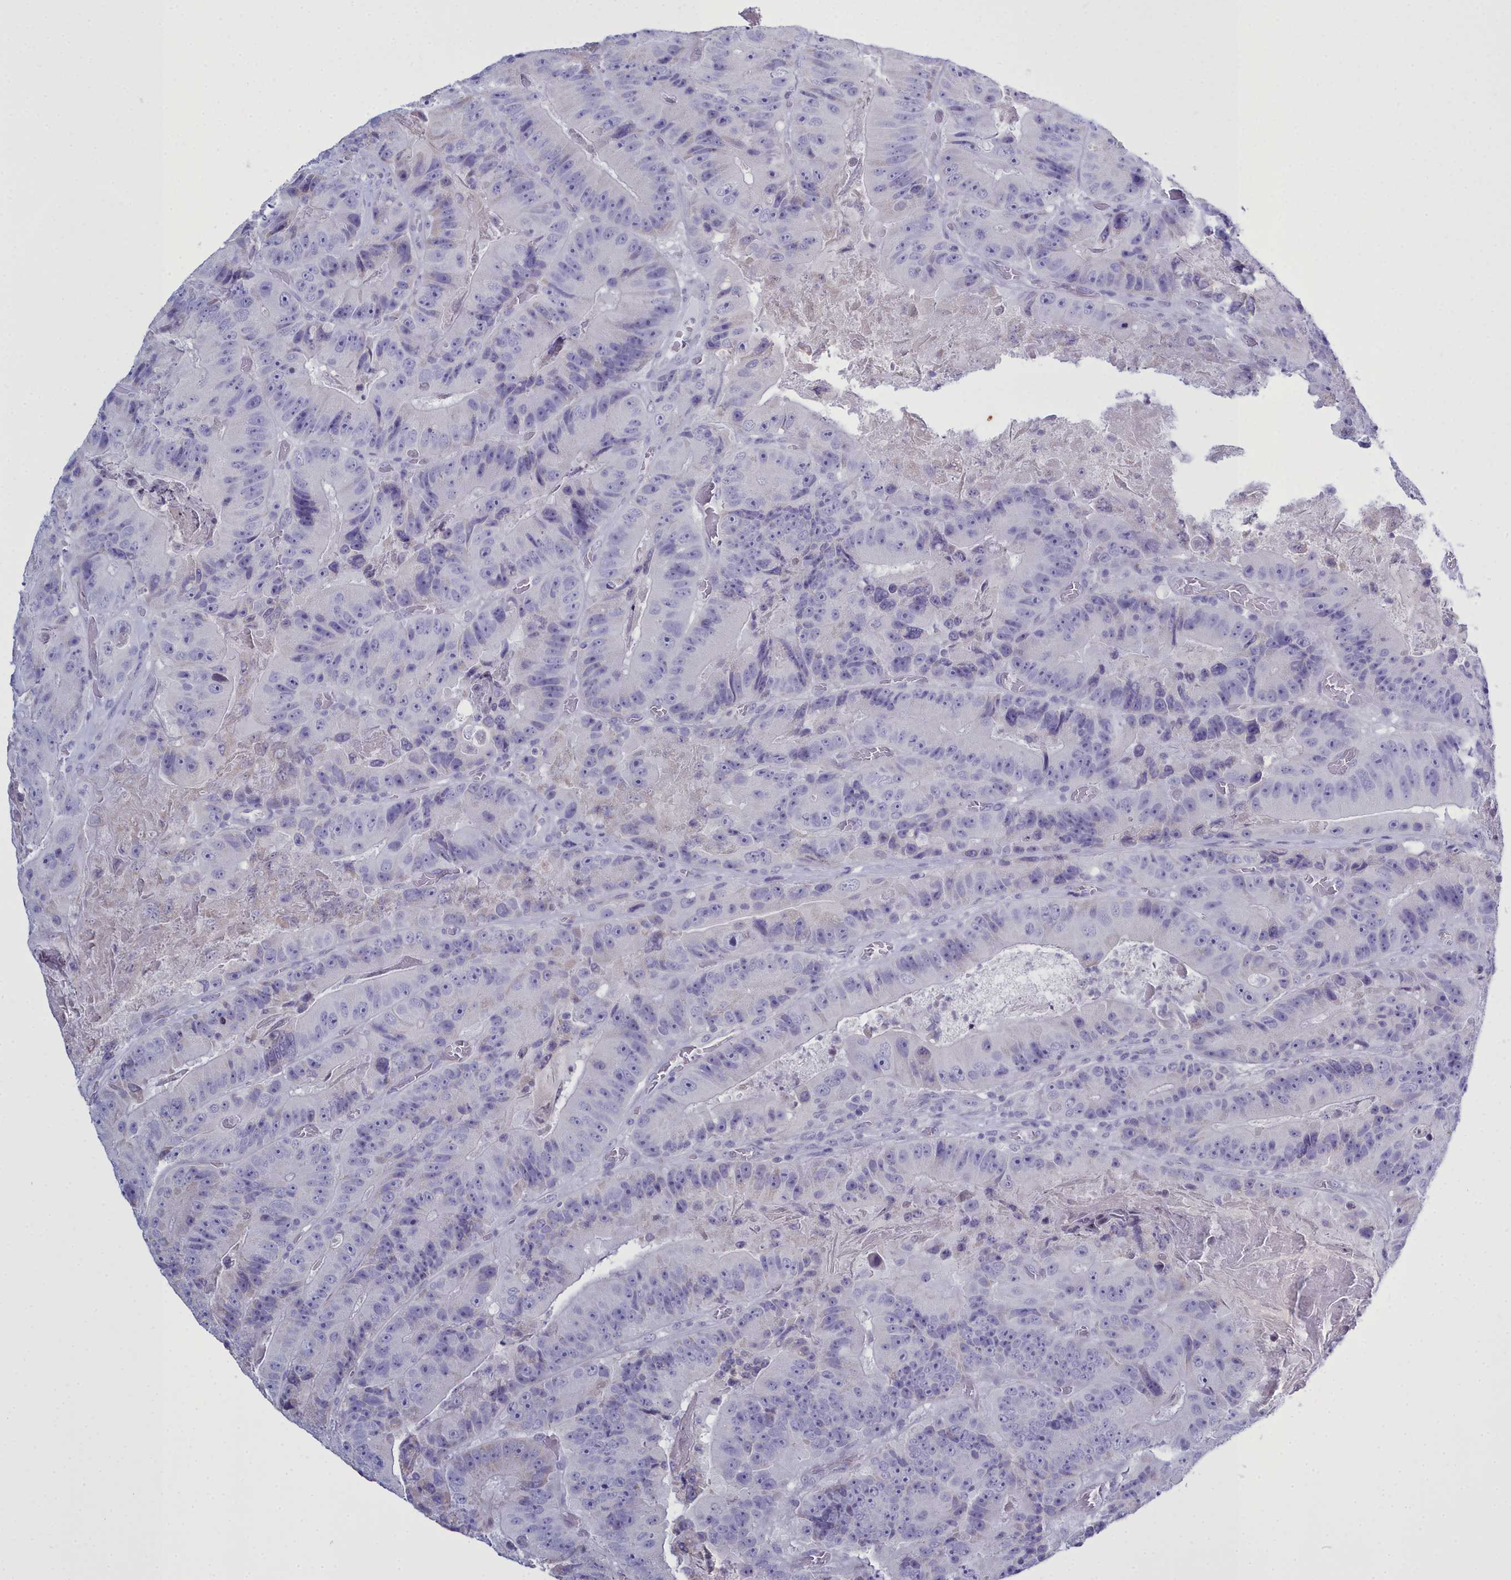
{"staining": {"intensity": "negative", "quantity": "none", "location": "none"}, "tissue": "colorectal cancer", "cell_type": "Tumor cells", "image_type": "cancer", "snomed": [{"axis": "morphology", "description": "Adenocarcinoma, NOS"}, {"axis": "topography", "description": "Colon"}], "caption": "DAB (3,3'-diaminobenzidine) immunohistochemical staining of adenocarcinoma (colorectal) reveals no significant expression in tumor cells.", "gene": "MAP6", "patient": {"sex": "female", "age": 86}}